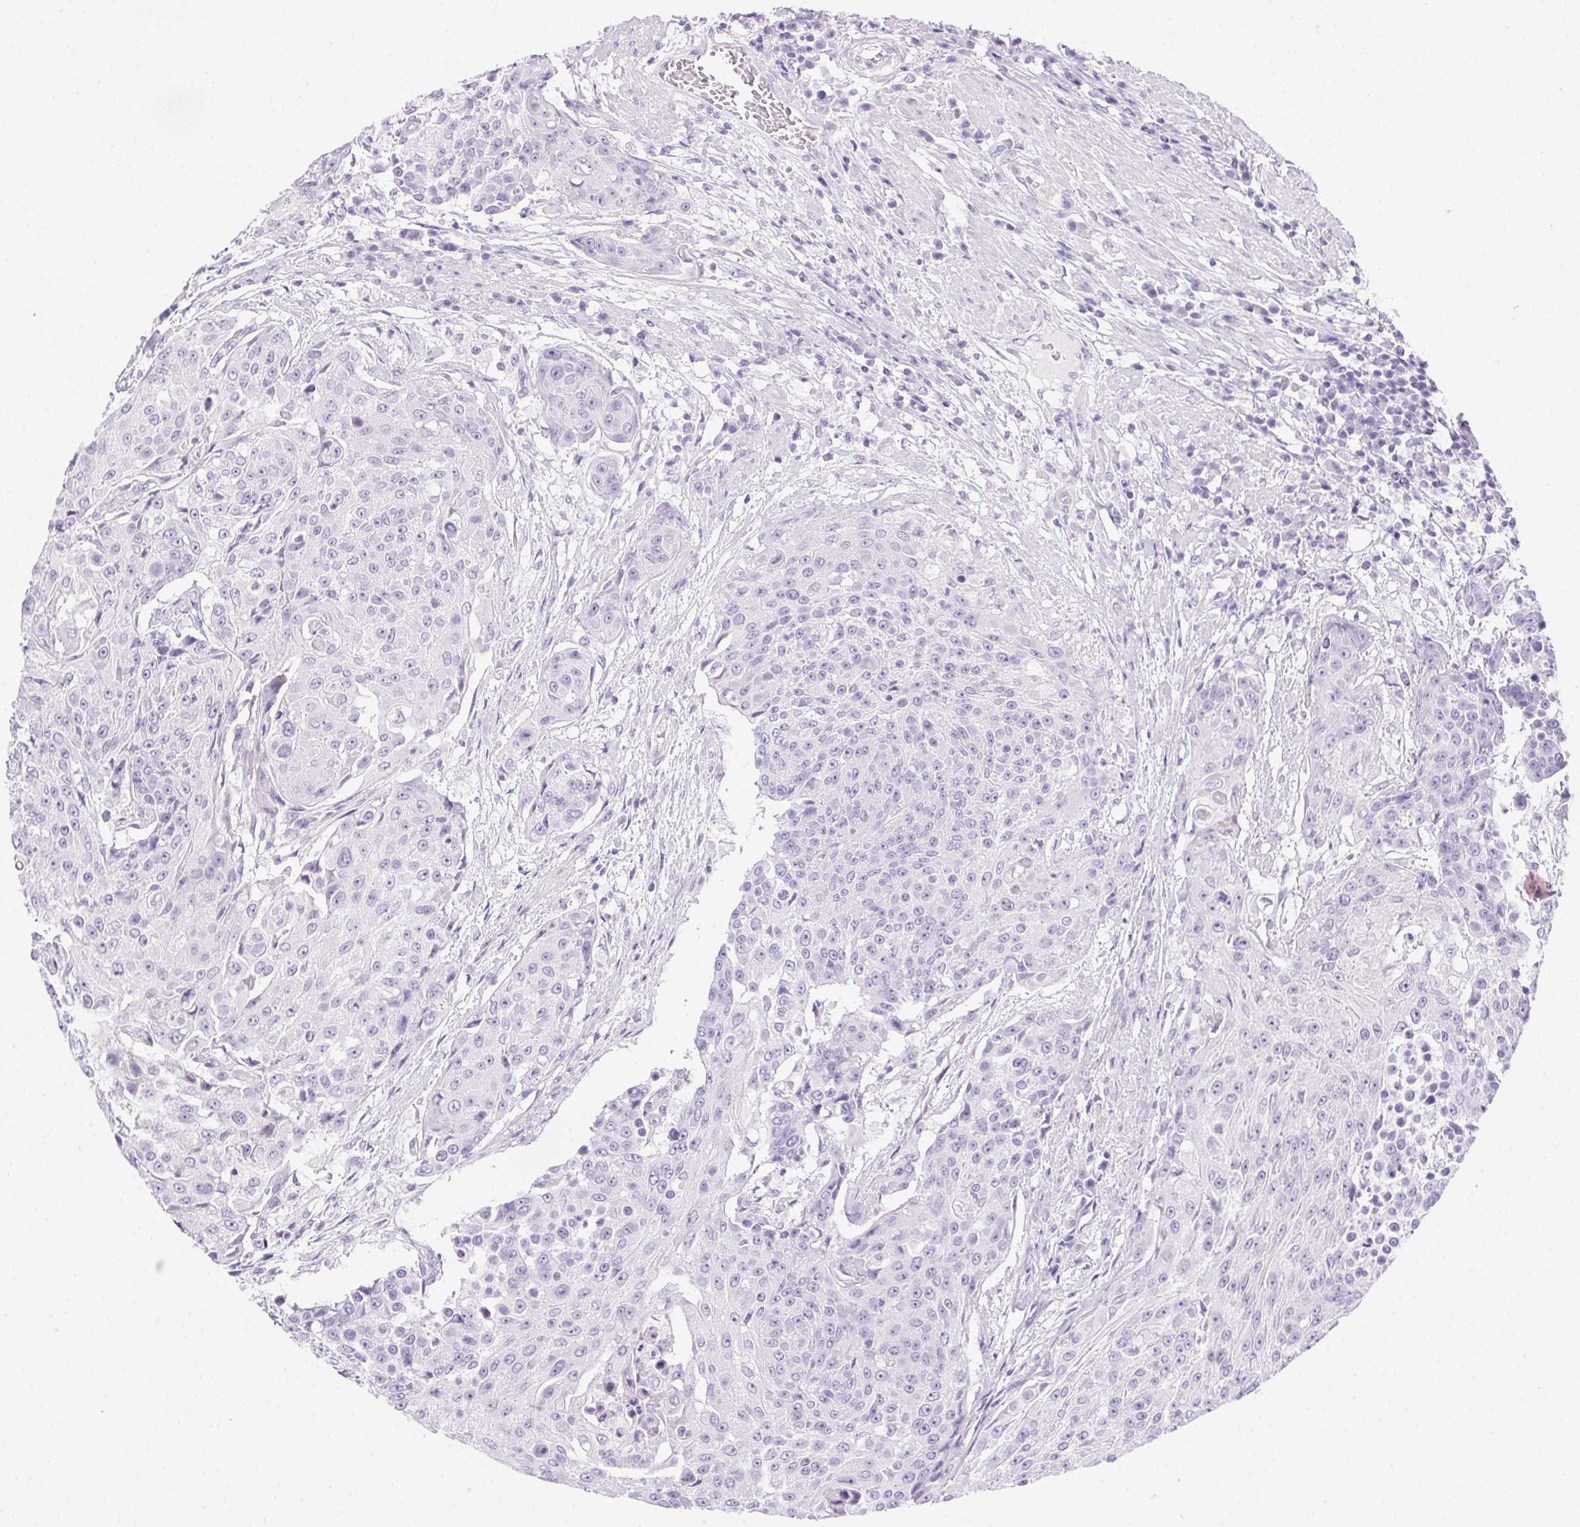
{"staining": {"intensity": "negative", "quantity": "none", "location": "none"}, "tissue": "urothelial cancer", "cell_type": "Tumor cells", "image_type": "cancer", "snomed": [{"axis": "morphology", "description": "Urothelial carcinoma, High grade"}, {"axis": "topography", "description": "Urinary bladder"}], "caption": "A high-resolution image shows IHC staining of high-grade urothelial carcinoma, which reveals no significant staining in tumor cells.", "gene": "SPACA5B", "patient": {"sex": "female", "age": 63}}